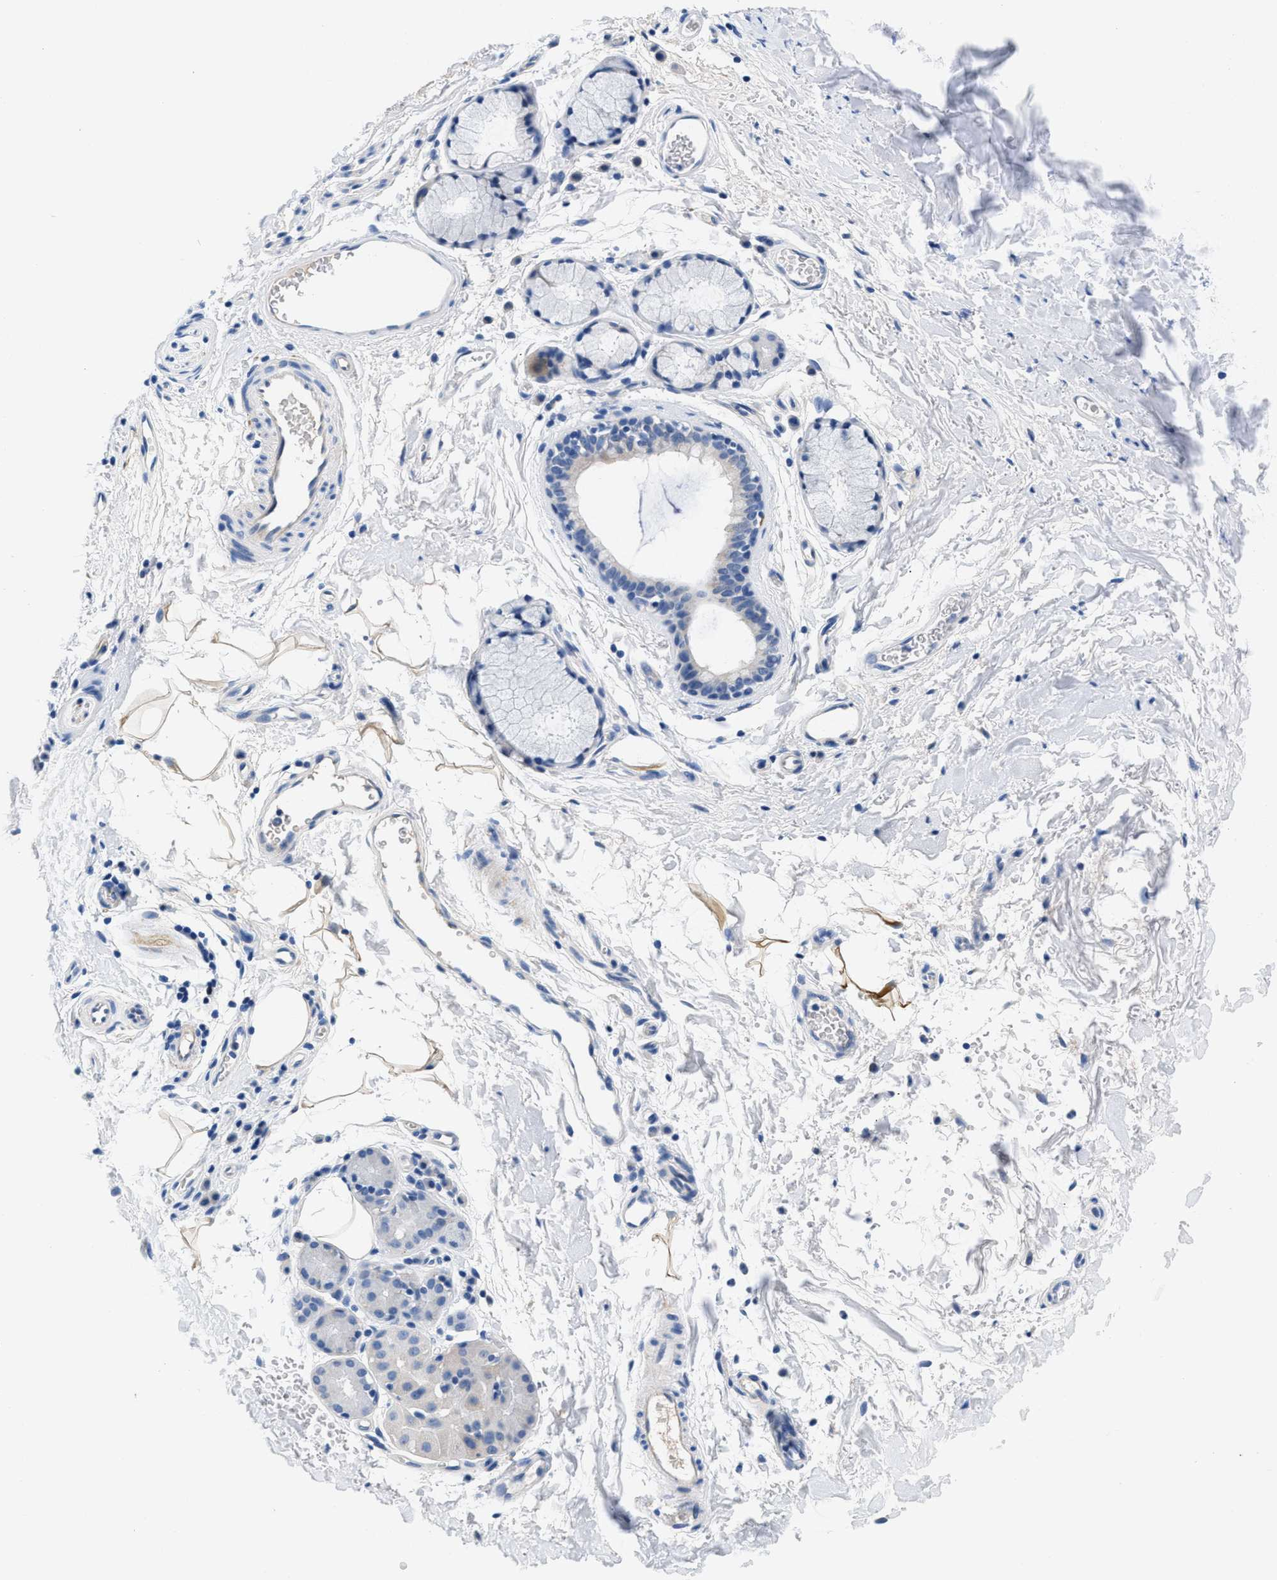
{"staining": {"intensity": "negative", "quantity": "none", "location": "none"}, "tissue": "bronchus", "cell_type": "Respiratory epithelial cells", "image_type": "normal", "snomed": [{"axis": "morphology", "description": "Normal tissue, NOS"}, {"axis": "topography", "description": "Cartilage tissue"}, {"axis": "topography", "description": "Bronchus"}], "caption": "Bronchus stained for a protein using IHC shows no positivity respiratory epithelial cells.", "gene": "SLFN13", "patient": {"sex": "female", "age": 53}}